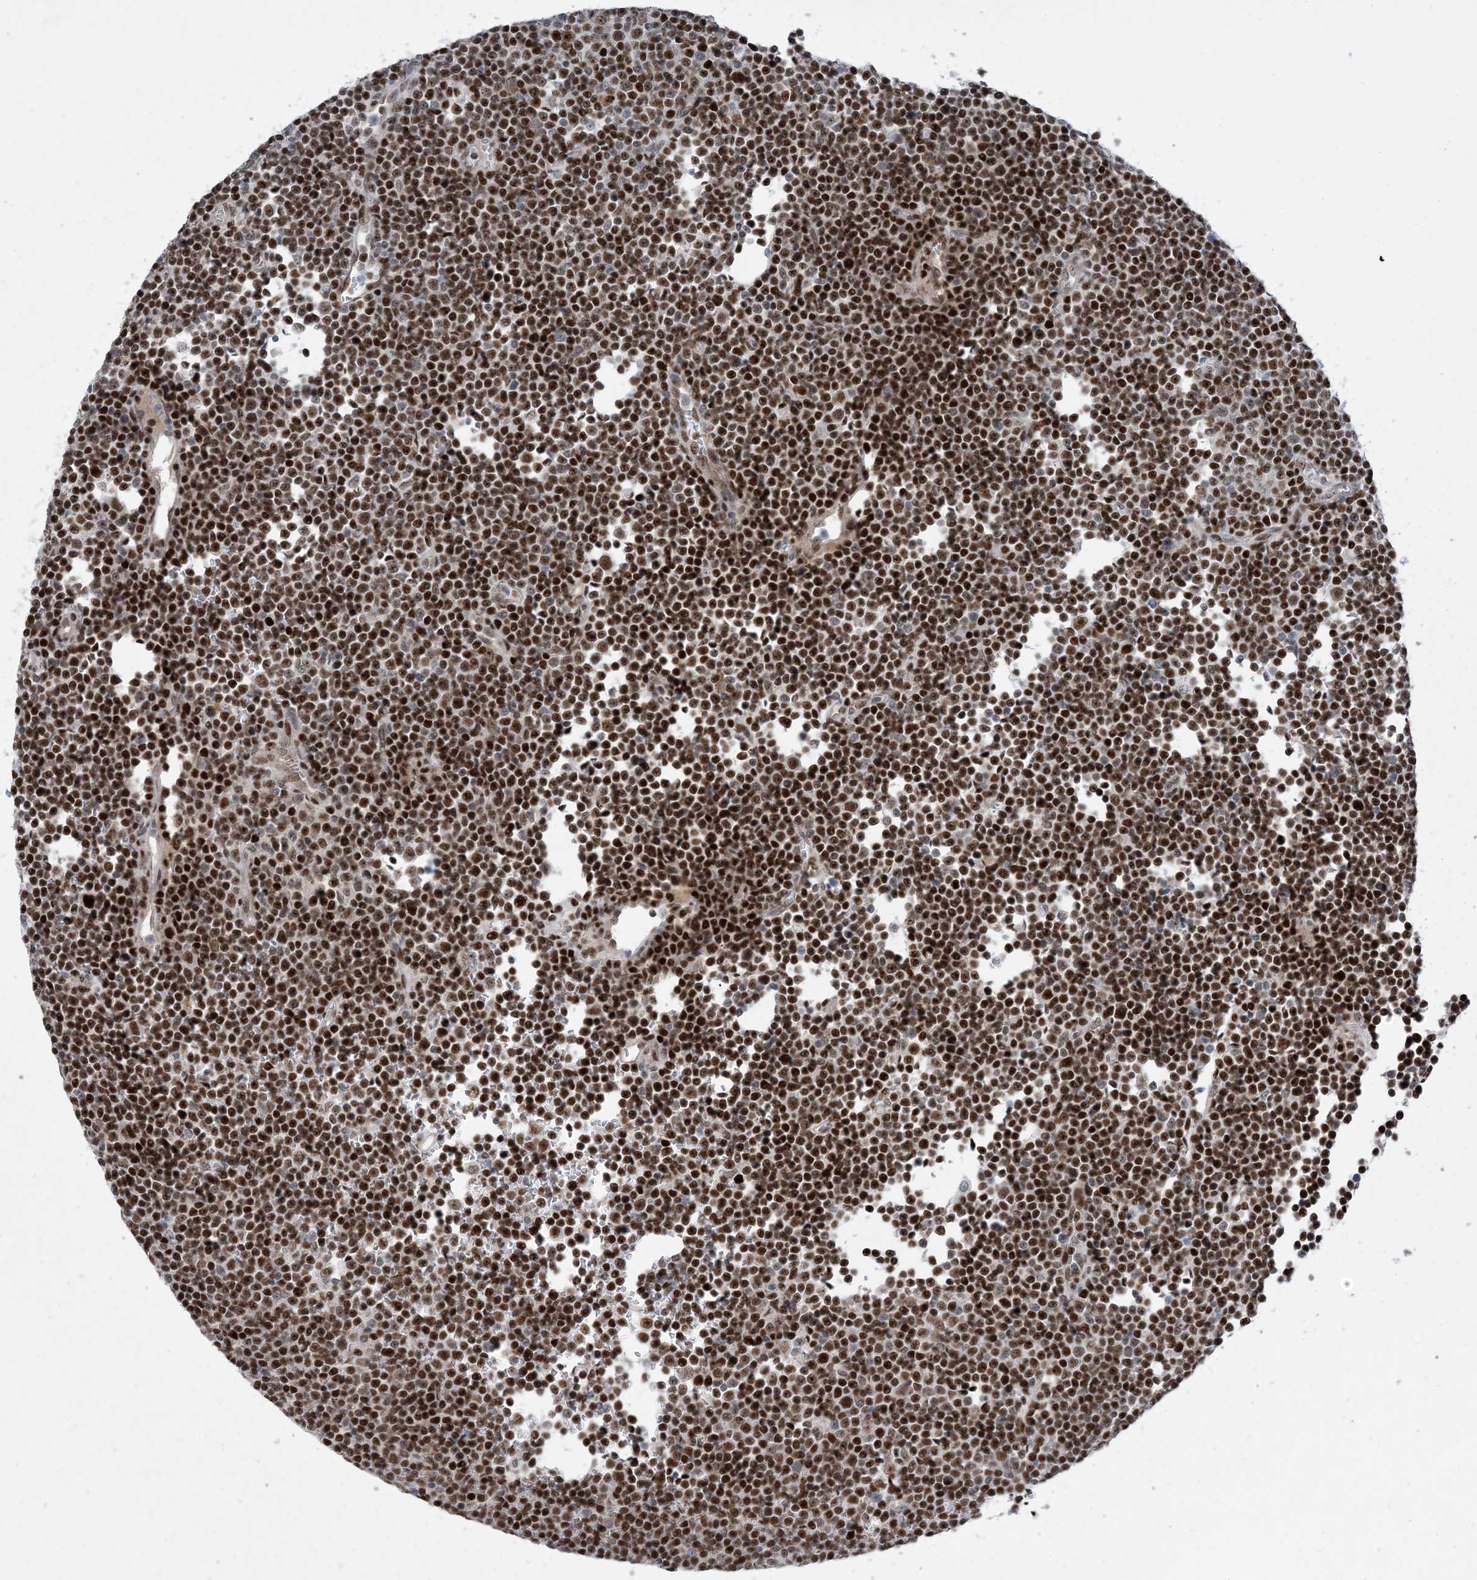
{"staining": {"intensity": "strong", "quantity": ">75%", "location": "nuclear"}, "tissue": "lymphoma", "cell_type": "Tumor cells", "image_type": "cancer", "snomed": [{"axis": "morphology", "description": "Malignant lymphoma, non-Hodgkin's type, Low grade"}, {"axis": "topography", "description": "Lymph node"}], "caption": "Strong nuclear staining for a protein is identified in approximately >75% of tumor cells of lymphoma using IHC.", "gene": "TSPYL1", "patient": {"sex": "female", "age": 67}}